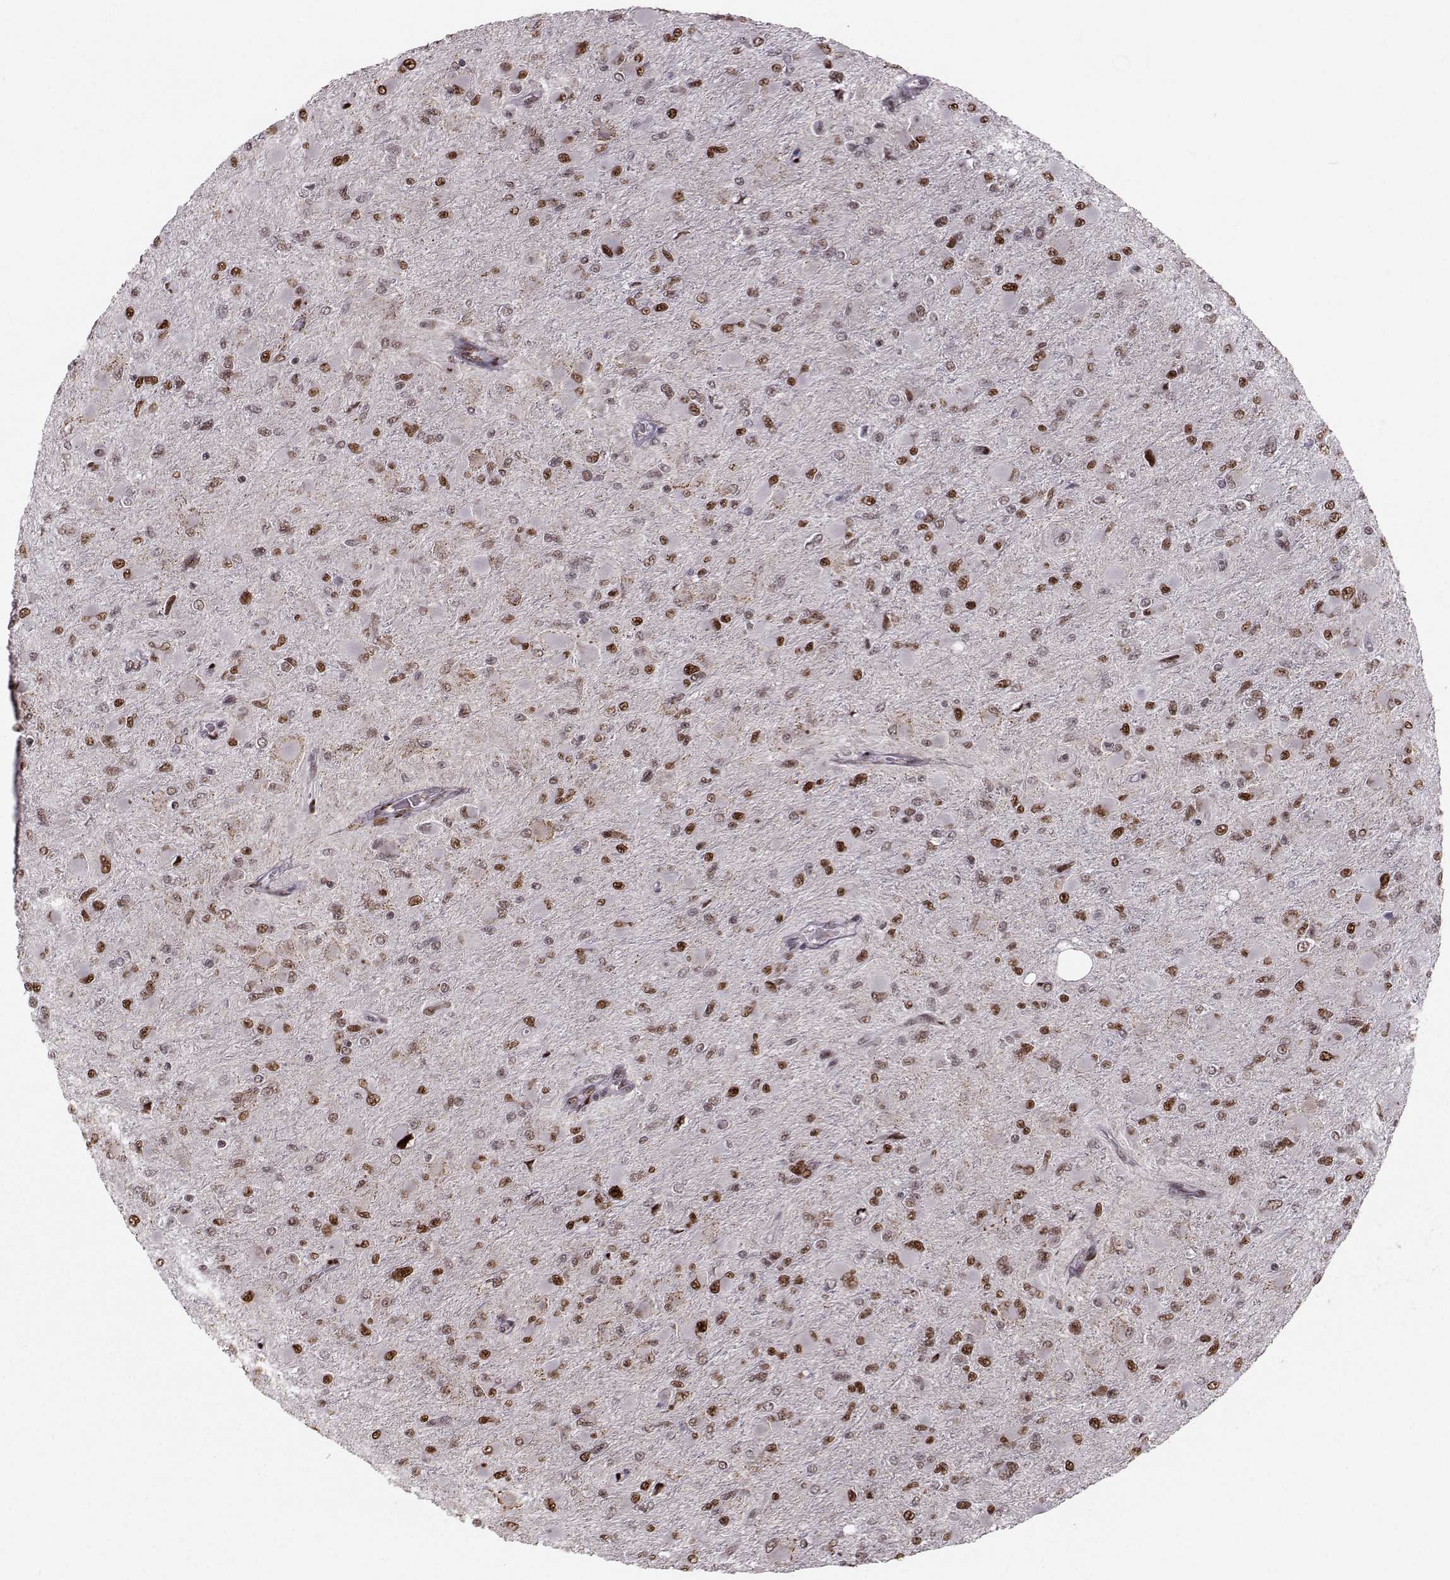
{"staining": {"intensity": "strong", "quantity": "<25%", "location": "nuclear"}, "tissue": "glioma", "cell_type": "Tumor cells", "image_type": "cancer", "snomed": [{"axis": "morphology", "description": "Glioma, malignant, High grade"}, {"axis": "topography", "description": "Cerebral cortex"}], "caption": "A micrograph showing strong nuclear staining in about <25% of tumor cells in glioma, as visualized by brown immunohistochemical staining.", "gene": "SNAPC2", "patient": {"sex": "female", "age": 36}}